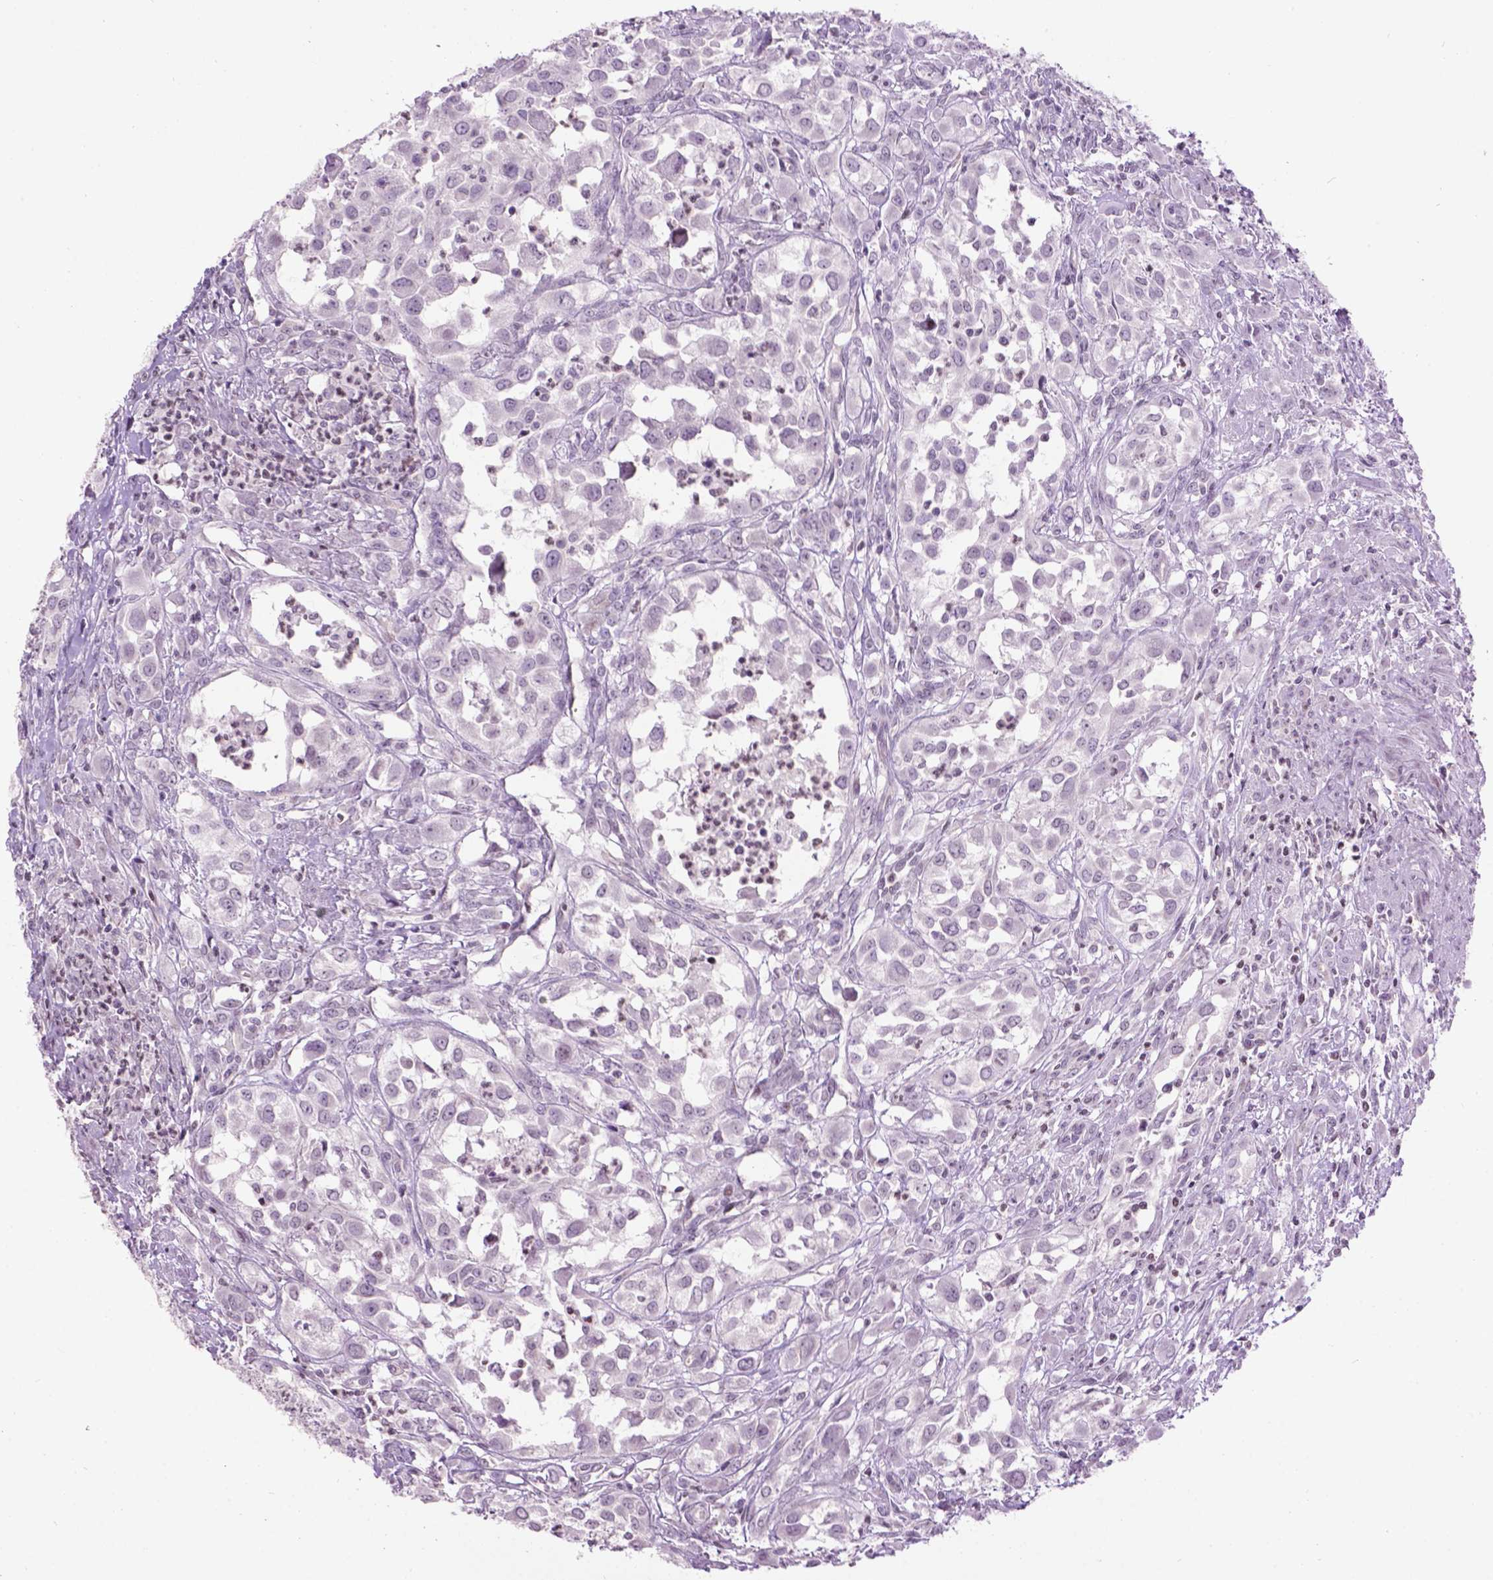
{"staining": {"intensity": "negative", "quantity": "none", "location": "none"}, "tissue": "urothelial cancer", "cell_type": "Tumor cells", "image_type": "cancer", "snomed": [{"axis": "morphology", "description": "Urothelial carcinoma, High grade"}, {"axis": "topography", "description": "Urinary bladder"}], "caption": "This is a image of immunohistochemistry (IHC) staining of high-grade urothelial carcinoma, which shows no positivity in tumor cells.", "gene": "TH", "patient": {"sex": "male", "age": 67}}